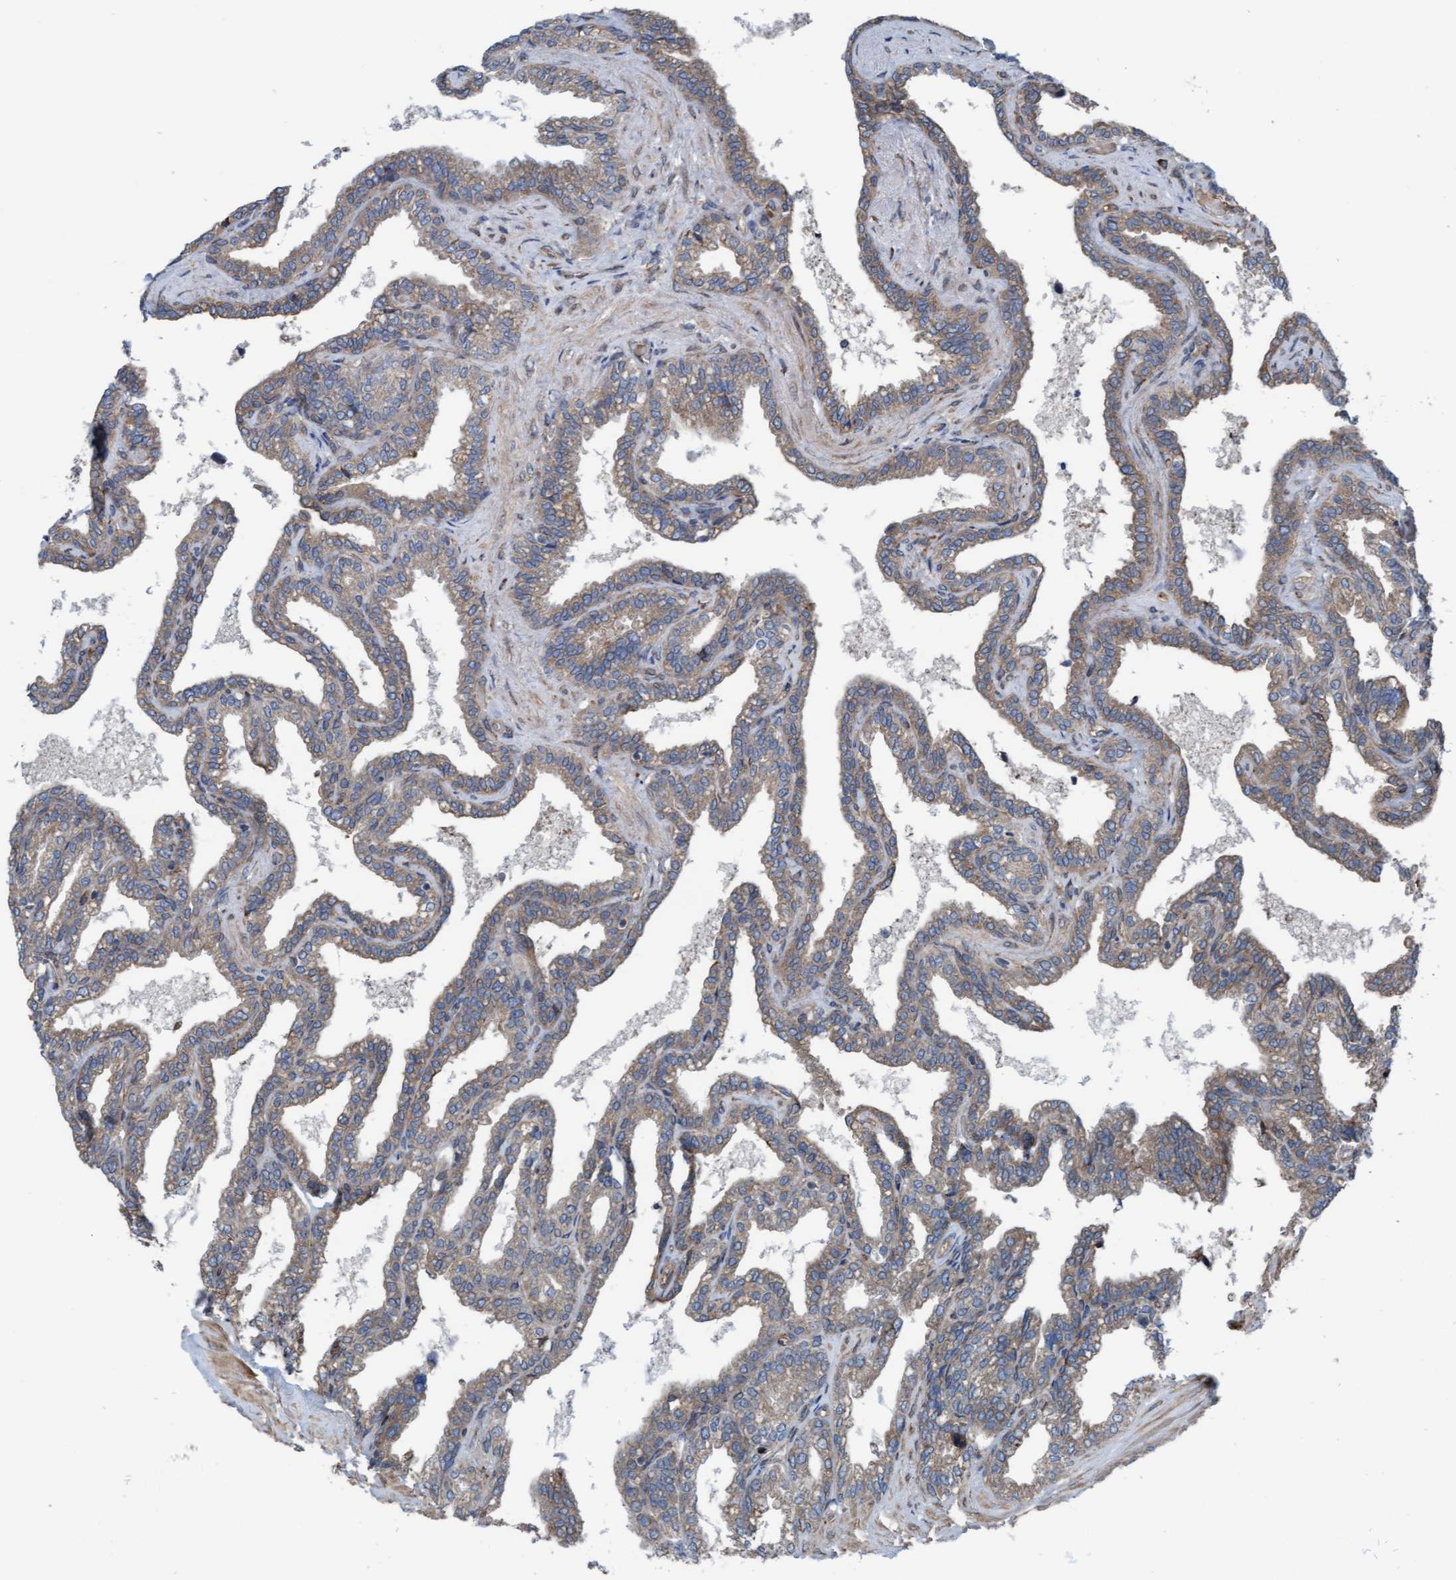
{"staining": {"intensity": "weak", "quantity": ">75%", "location": "cytoplasmic/membranous"}, "tissue": "seminal vesicle", "cell_type": "Glandular cells", "image_type": "normal", "snomed": [{"axis": "morphology", "description": "Normal tissue, NOS"}, {"axis": "topography", "description": "Seminal veicle"}], "caption": "An immunohistochemistry photomicrograph of benign tissue is shown. Protein staining in brown highlights weak cytoplasmic/membranous positivity in seminal vesicle within glandular cells.", "gene": "RAP1GAP2", "patient": {"sex": "male", "age": 46}}